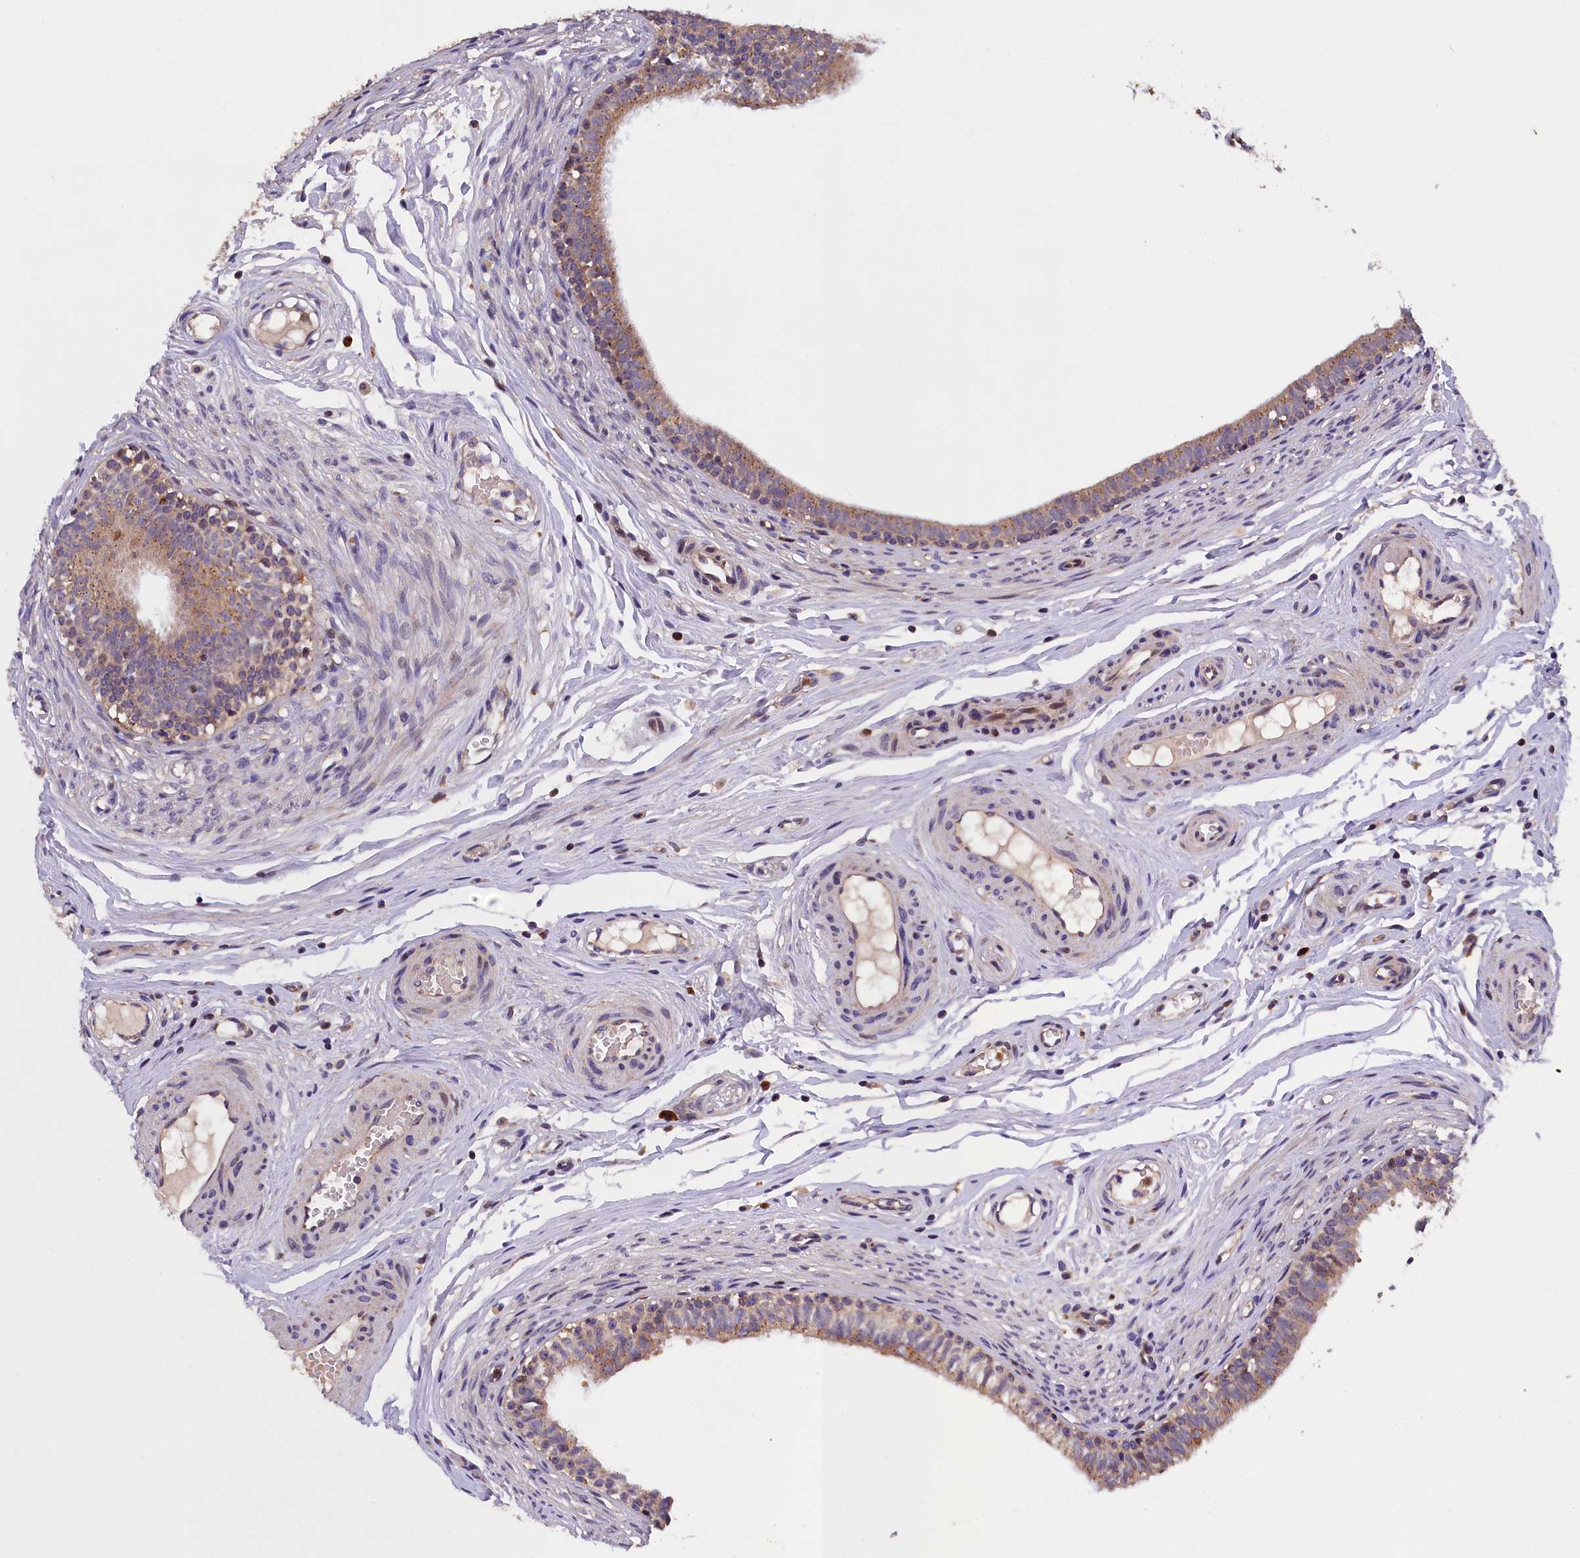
{"staining": {"intensity": "moderate", "quantity": "25%-75%", "location": "cytoplasmic/membranous"}, "tissue": "epididymis", "cell_type": "Glandular cells", "image_type": "normal", "snomed": [{"axis": "morphology", "description": "Normal tissue, NOS"}, {"axis": "topography", "description": "Epididymis, spermatic cord, NOS"}], "caption": "Immunohistochemistry (IHC) micrograph of unremarkable epididymis stained for a protein (brown), which demonstrates medium levels of moderate cytoplasmic/membranous staining in about 25%-75% of glandular cells.", "gene": "NAIP", "patient": {"sex": "male", "age": 22}}